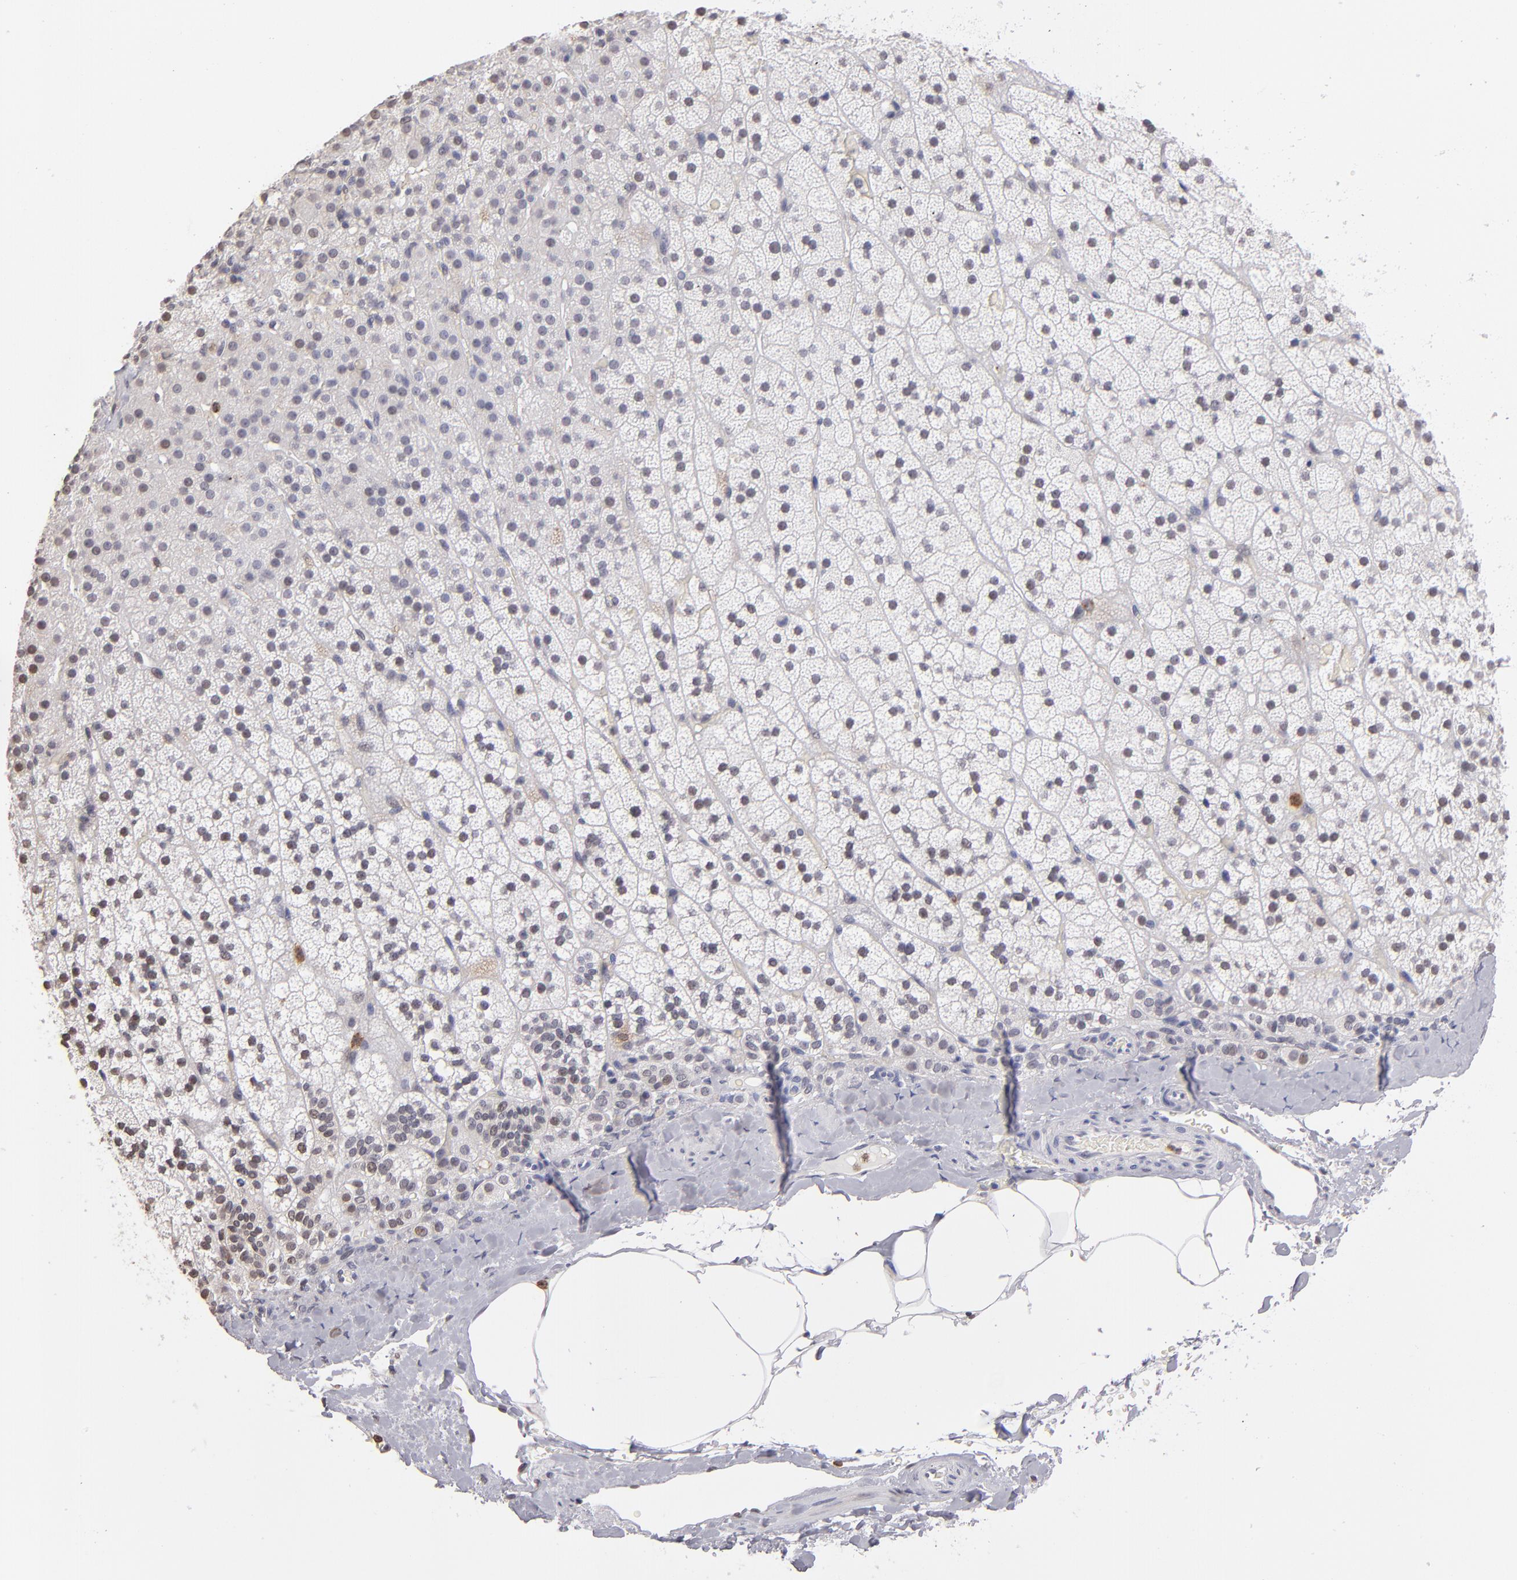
{"staining": {"intensity": "moderate", "quantity": "<25%", "location": "nuclear"}, "tissue": "adrenal gland", "cell_type": "Glandular cells", "image_type": "normal", "snomed": [{"axis": "morphology", "description": "Normal tissue, NOS"}, {"axis": "topography", "description": "Adrenal gland"}], "caption": "IHC image of unremarkable adrenal gland: human adrenal gland stained using IHC displays low levels of moderate protein expression localized specifically in the nuclear of glandular cells, appearing as a nuclear brown color.", "gene": "MGAM", "patient": {"sex": "male", "age": 35}}